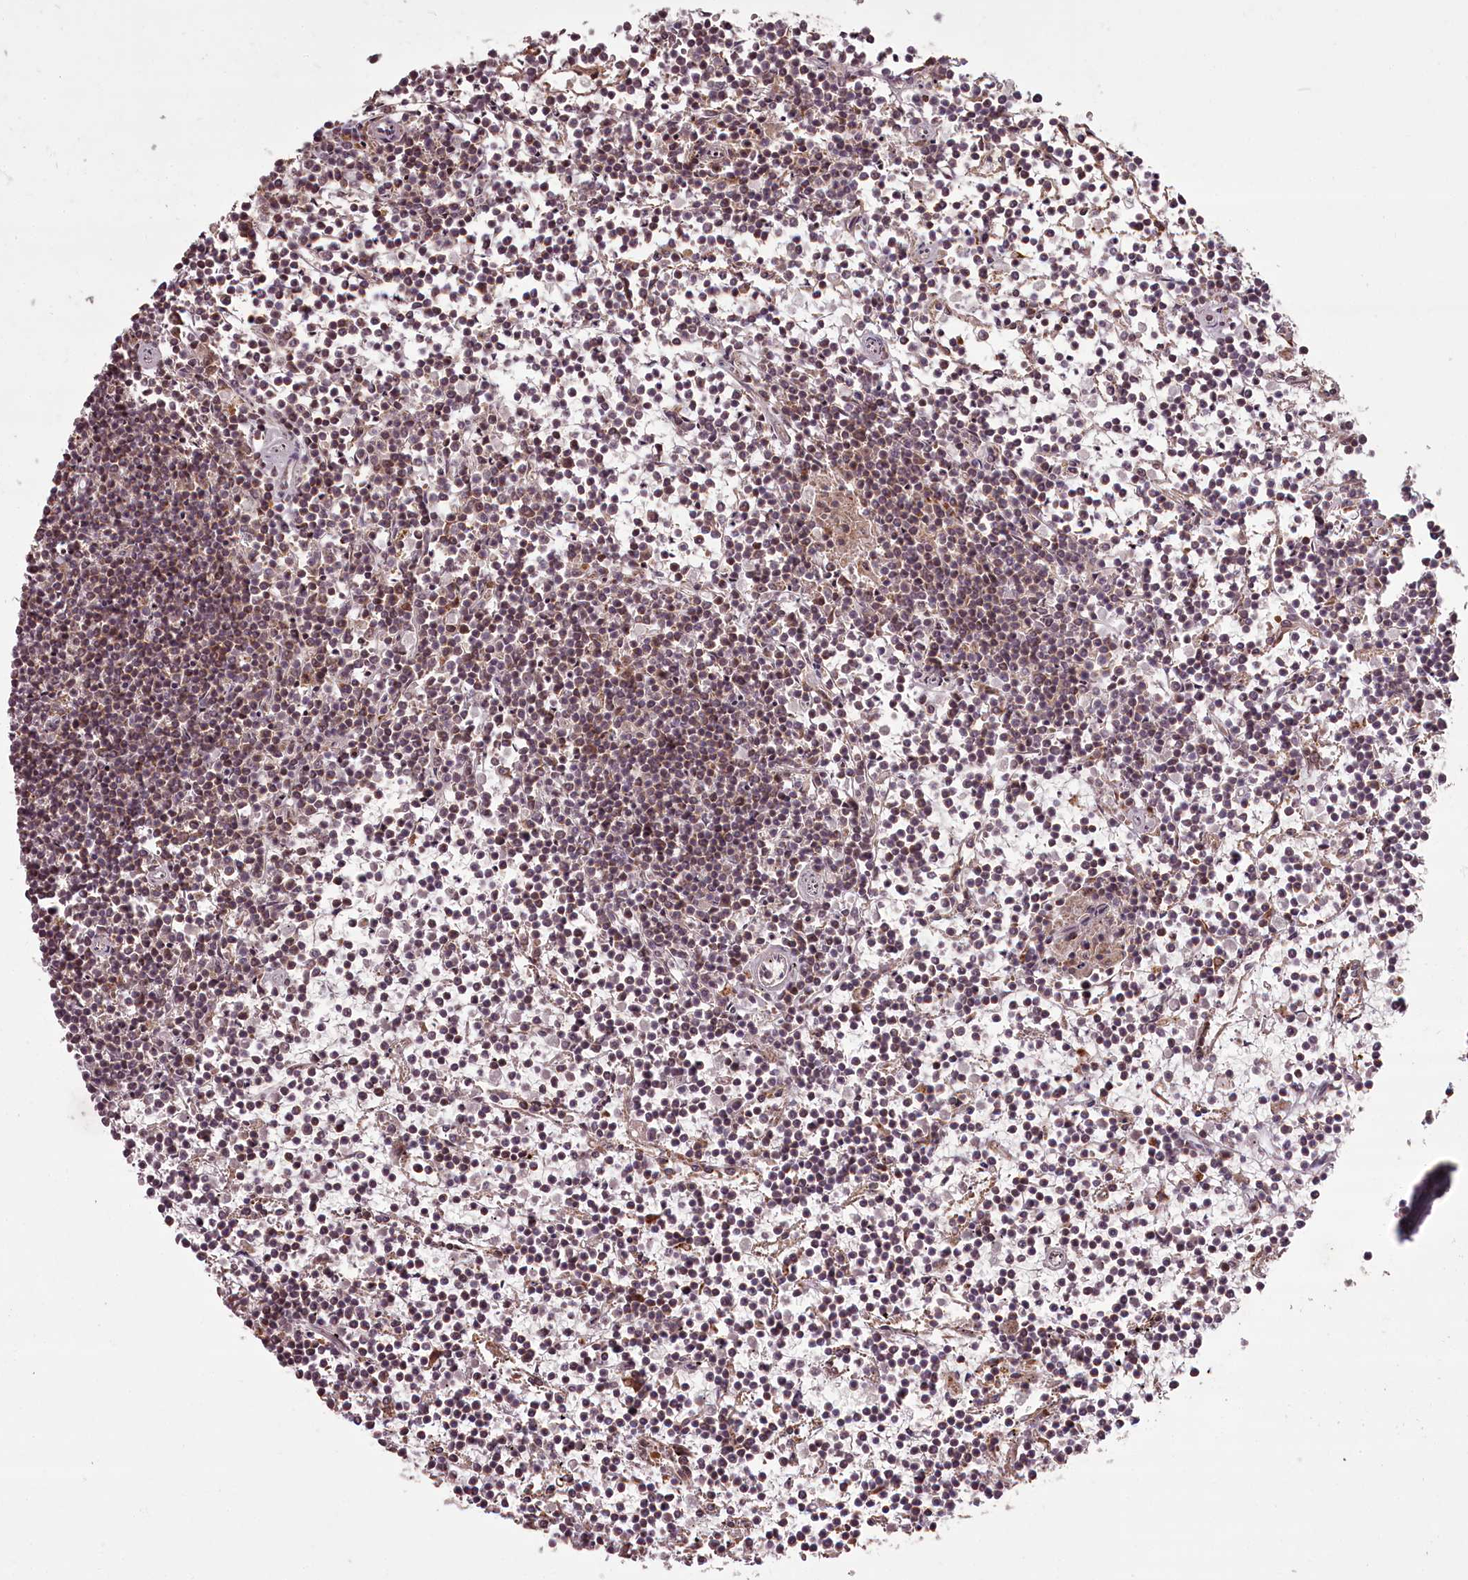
{"staining": {"intensity": "weak", "quantity": "25%-75%", "location": "cytoplasmic/membranous"}, "tissue": "lymphoma", "cell_type": "Tumor cells", "image_type": "cancer", "snomed": [{"axis": "morphology", "description": "Malignant lymphoma, non-Hodgkin's type, Low grade"}, {"axis": "topography", "description": "Spleen"}], "caption": "Weak cytoplasmic/membranous staining is appreciated in about 25%-75% of tumor cells in malignant lymphoma, non-Hodgkin's type (low-grade).", "gene": "PCBP2", "patient": {"sex": "female", "age": 19}}